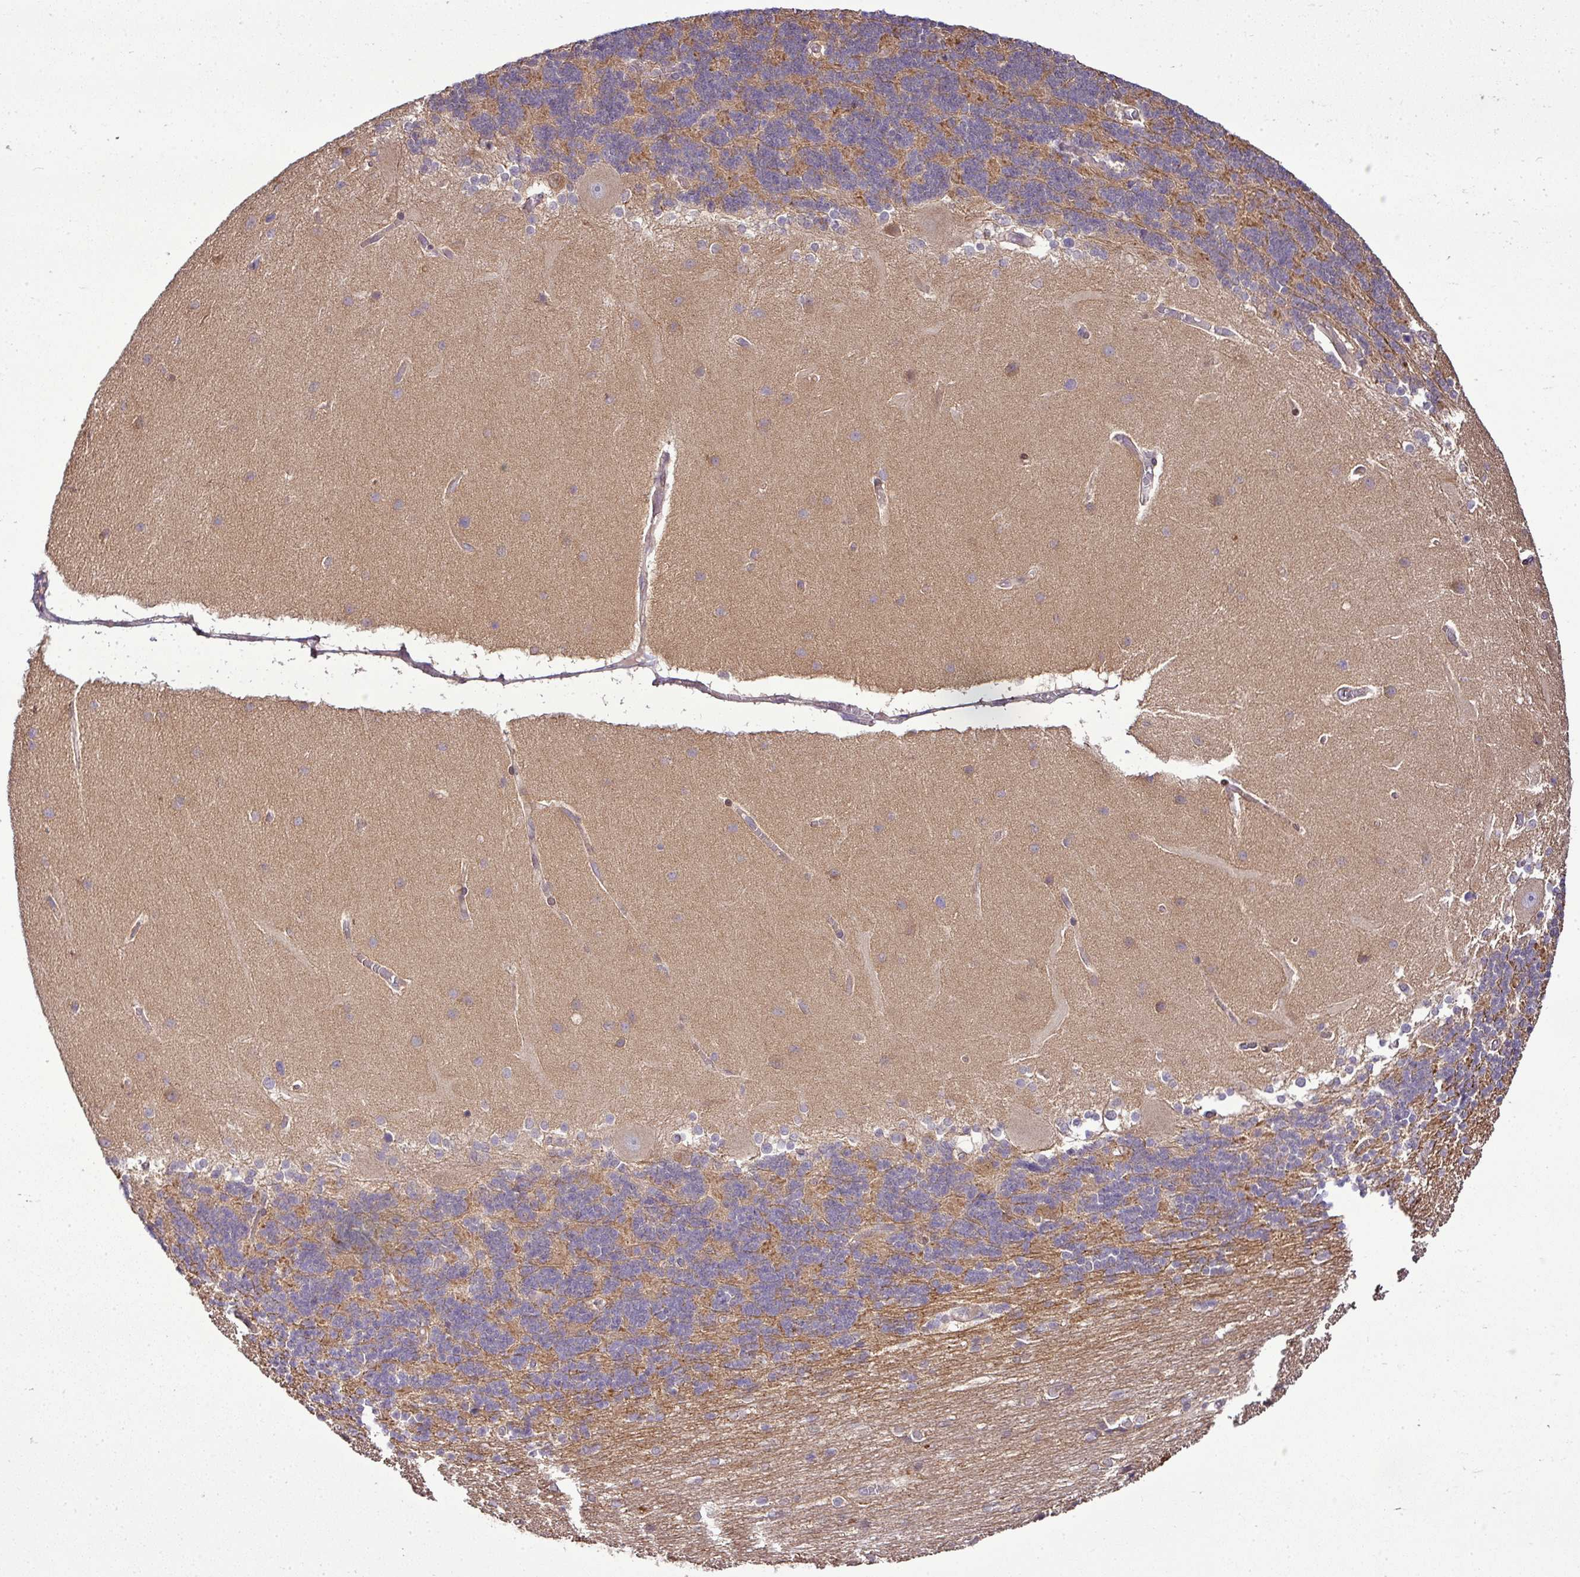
{"staining": {"intensity": "weak", "quantity": "25%-75%", "location": "cytoplasmic/membranous"}, "tissue": "cerebellum", "cell_type": "Cells in granular layer", "image_type": "normal", "snomed": [{"axis": "morphology", "description": "Normal tissue, NOS"}, {"axis": "topography", "description": "Cerebellum"}], "caption": "Human cerebellum stained for a protein (brown) exhibits weak cytoplasmic/membranous positive expression in approximately 25%-75% of cells in granular layer.", "gene": "TMEM107", "patient": {"sex": "female", "age": 54}}